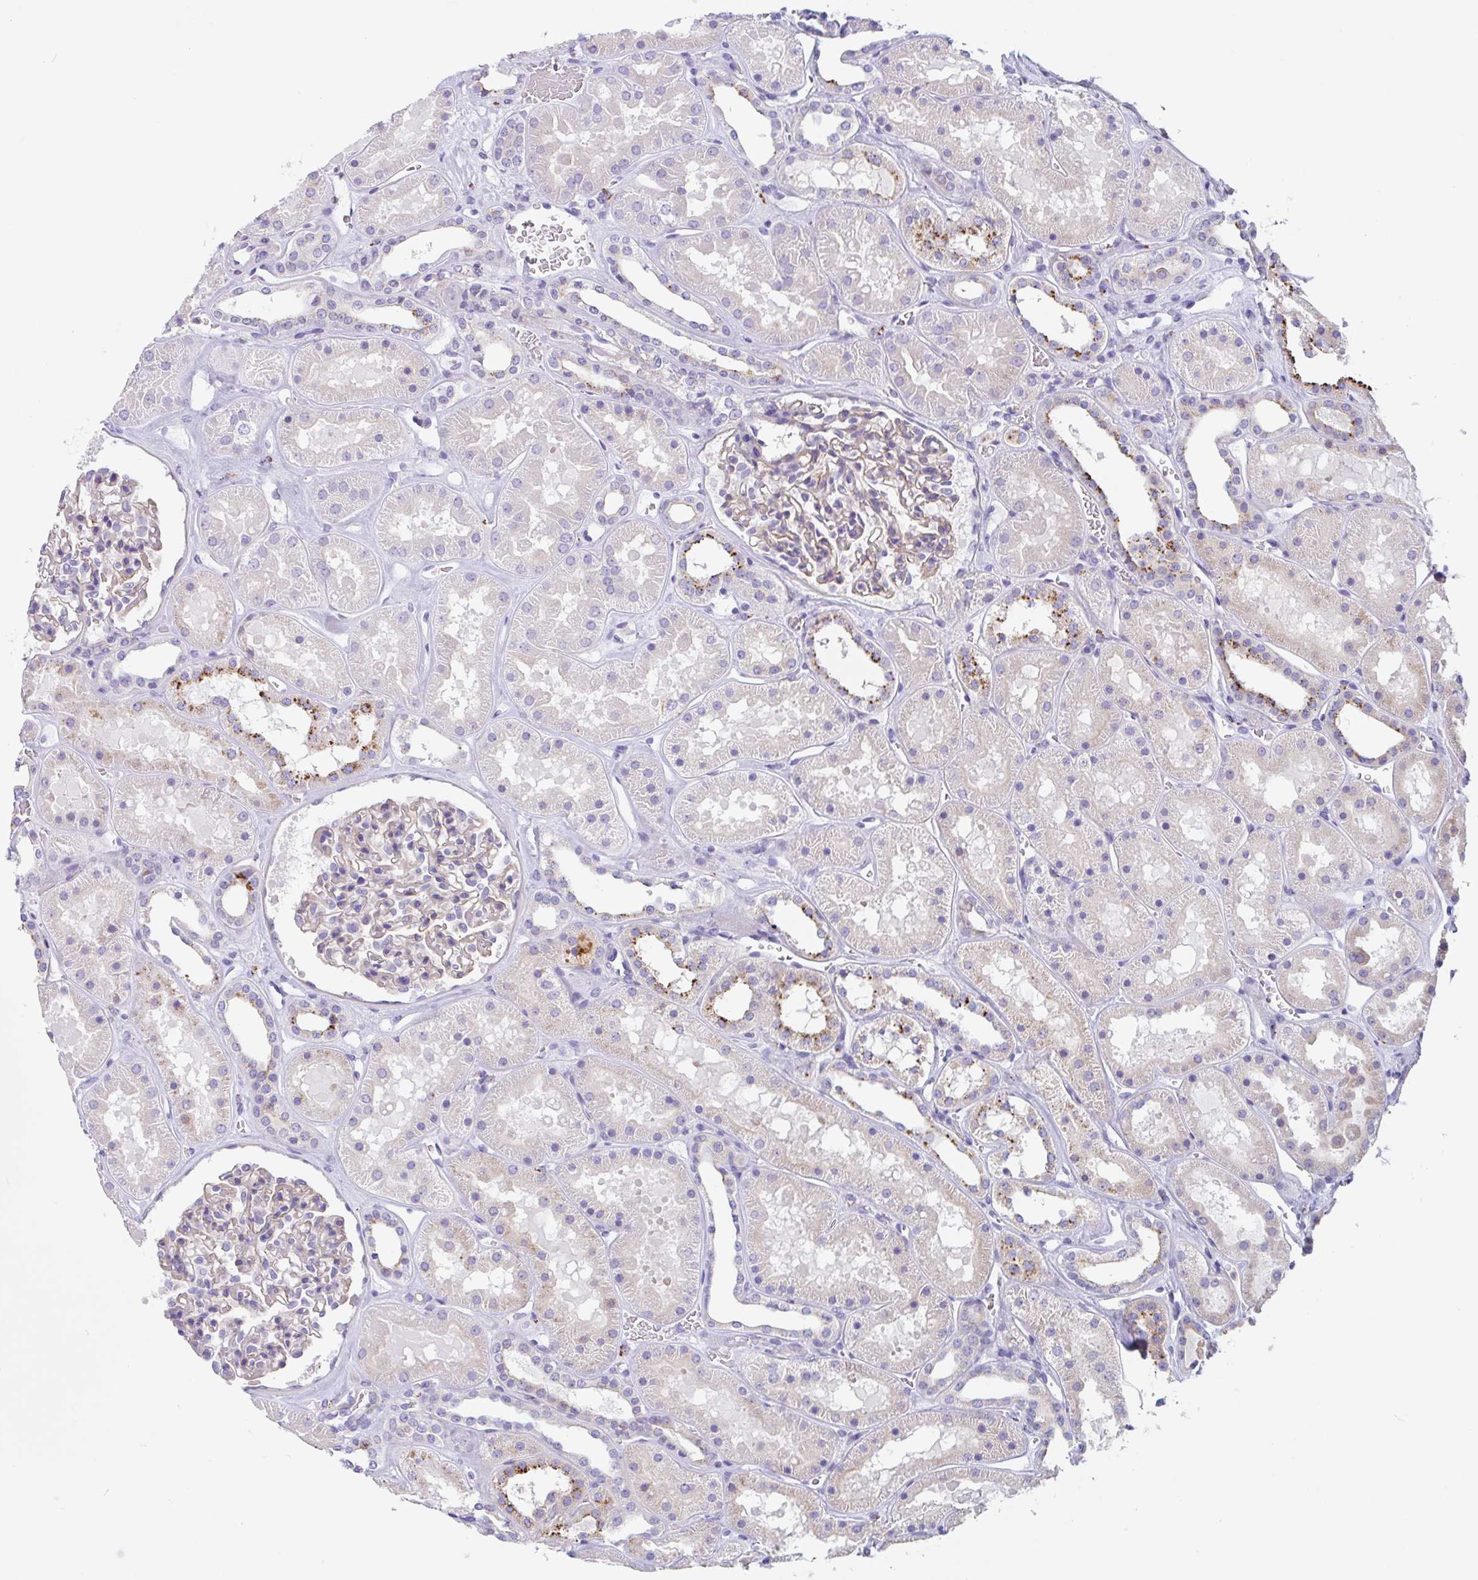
{"staining": {"intensity": "negative", "quantity": "none", "location": "none"}, "tissue": "kidney", "cell_type": "Cells in glomeruli", "image_type": "normal", "snomed": [{"axis": "morphology", "description": "Normal tissue, NOS"}, {"axis": "topography", "description": "Kidney"}], "caption": "DAB (3,3'-diaminobenzidine) immunohistochemical staining of benign kidney shows no significant expression in cells in glomeruli.", "gene": "LENG9", "patient": {"sex": "female", "age": 41}}